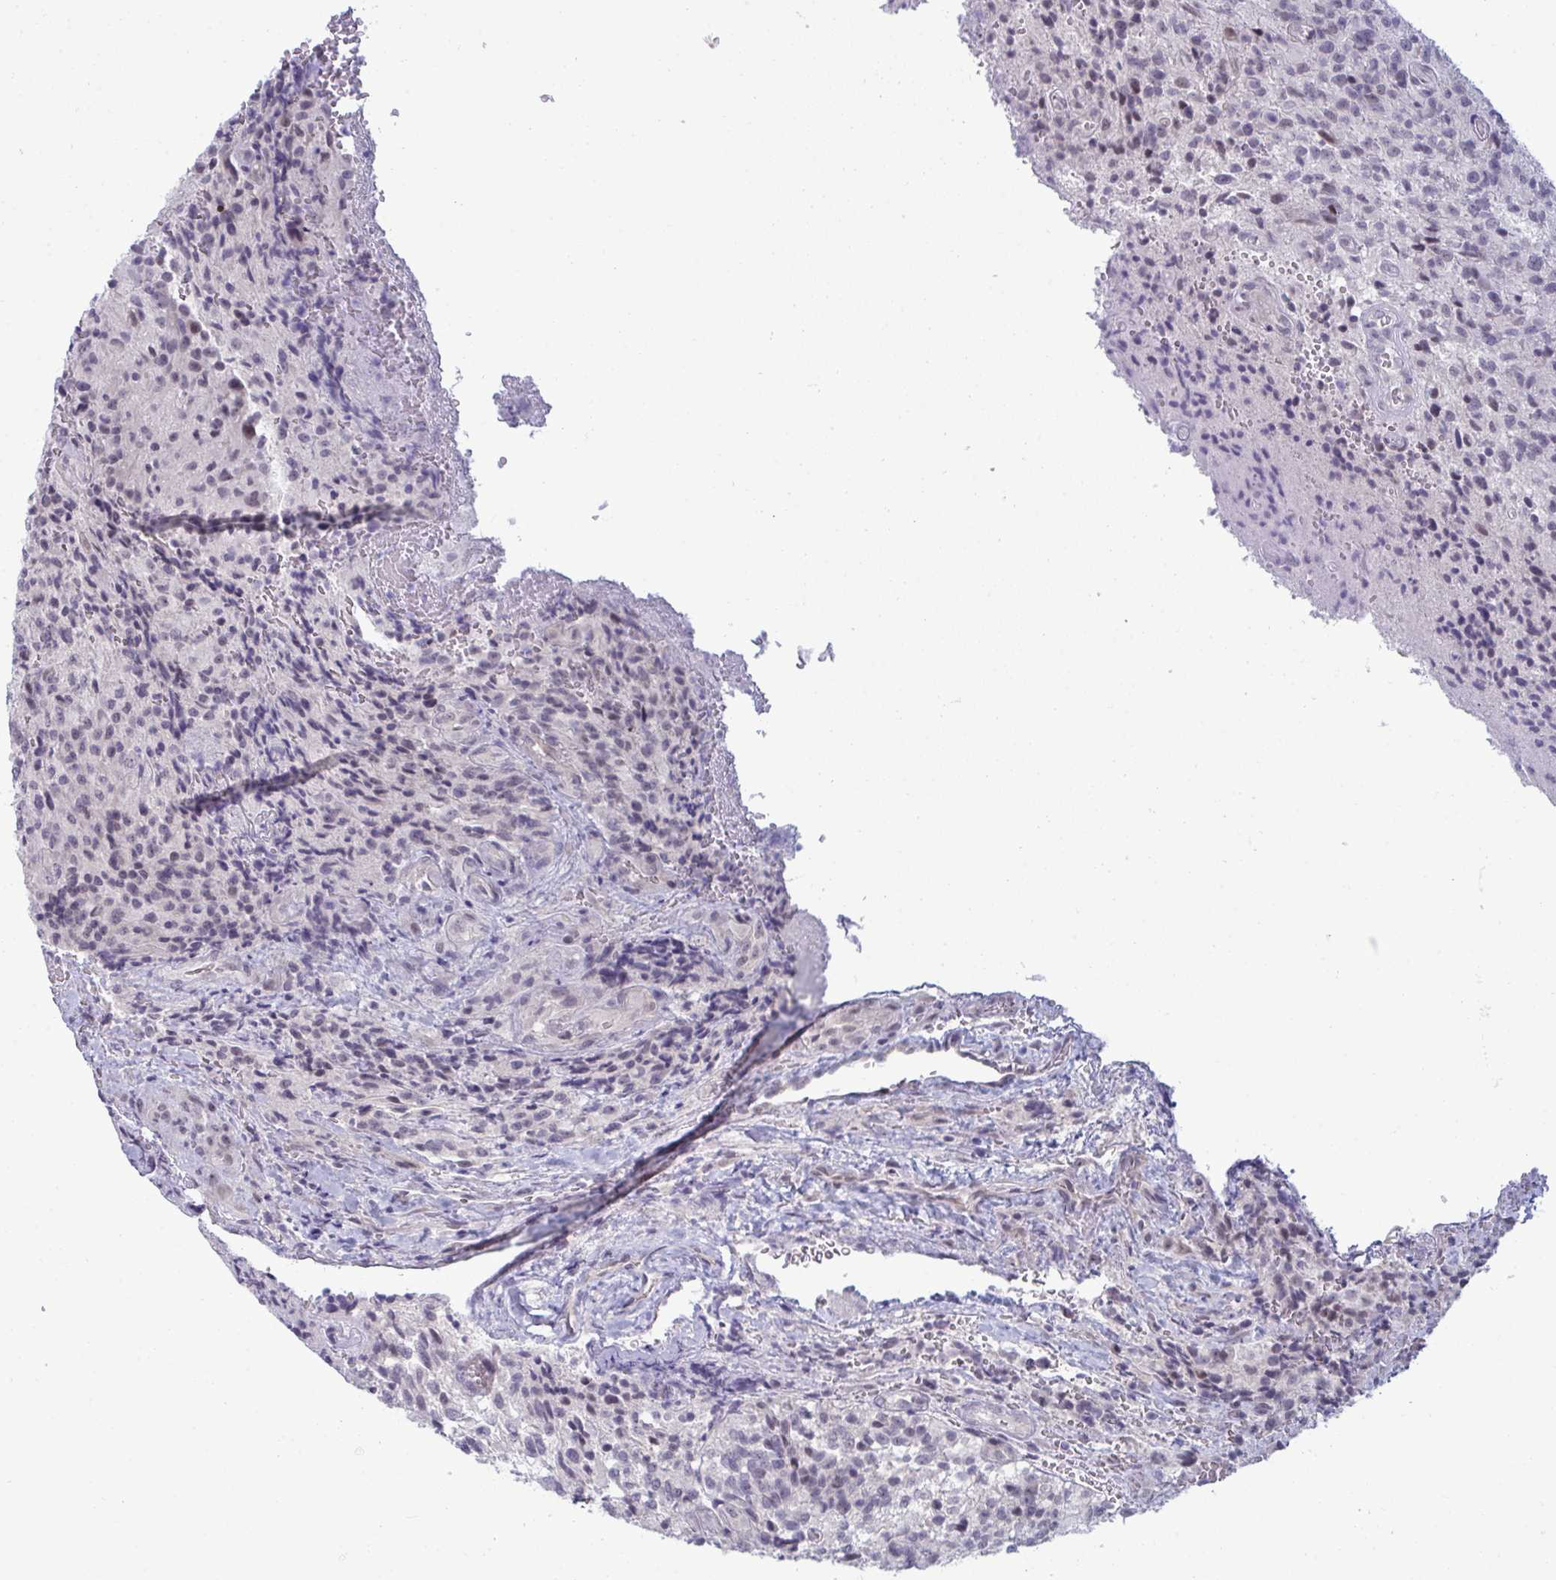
{"staining": {"intensity": "negative", "quantity": "none", "location": "none"}, "tissue": "glioma", "cell_type": "Tumor cells", "image_type": "cancer", "snomed": [{"axis": "morphology", "description": "Normal tissue, NOS"}, {"axis": "morphology", "description": "Glioma, malignant, High grade"}, {"axis": "topography", "description": "Cerebral cortex"}], "caption": "Immunohistochemistry (IHC) image of neoplastic tissue: human malignant glioma (high-grade) stained with DAB (3,3'-diaminobenzidine) reveals no significant protein expression in tumor cells.", "gene": "RNASEH1", "patient": {"sex": "male", "age": 56}}